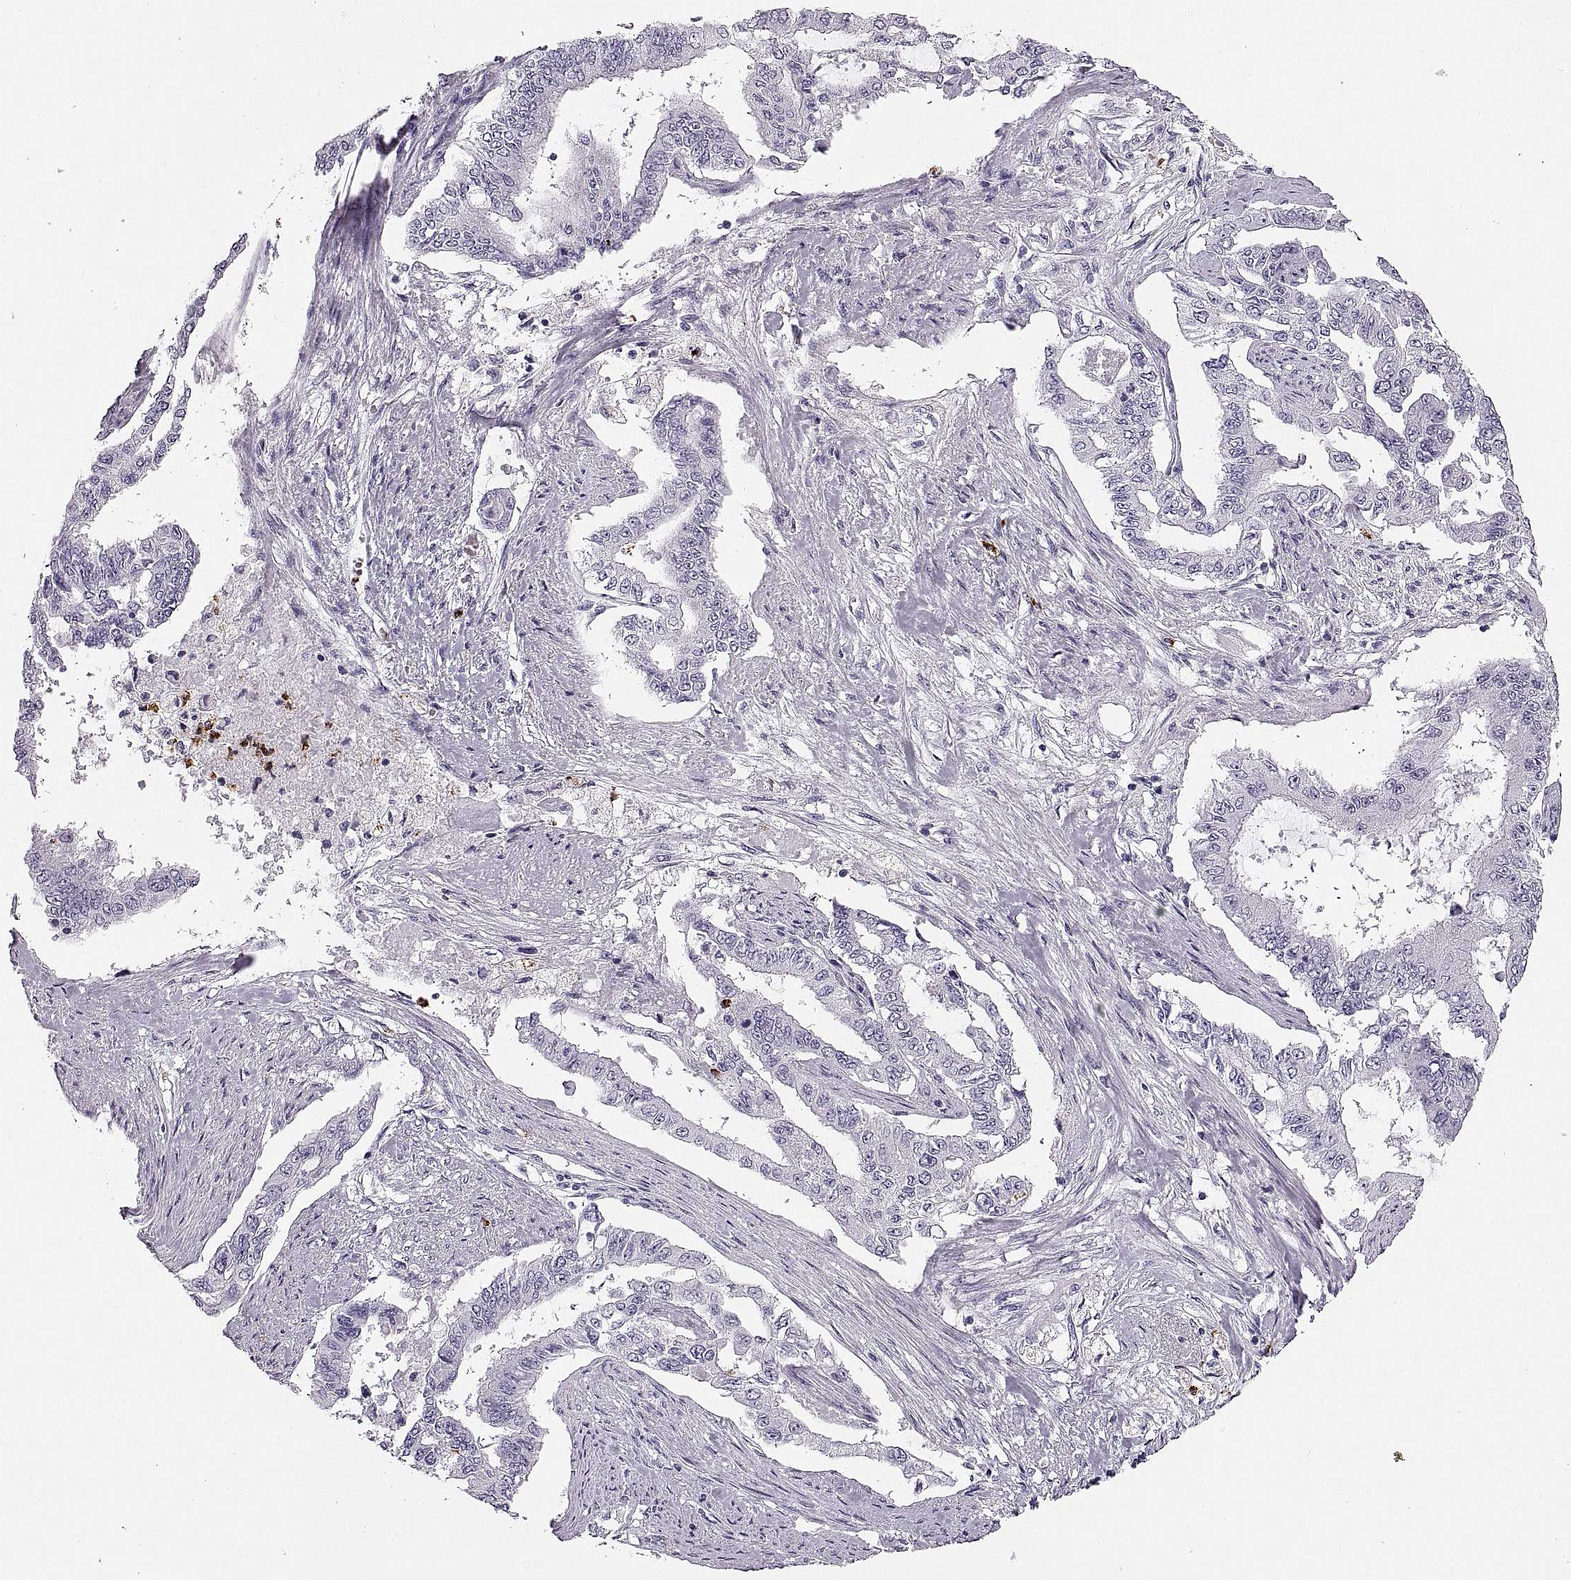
{"staining": {"intensity": "negative", "quantity": "none", "location": "none"}, "tissue": "endometrial cancer", "cell_type": "Tumor cells", "image_type": "cancer", "snomed": [{"axis": "morphology", "description": "Adenocarcinoma, NOS"}, {"axis": "topography", "description": "Uterus"}], "caption": "Human endometrial cancer (adenocarcinoma) stained for a protein using immunohistochemistry (IHC) reveals no positivity in tumor cells.", "gene": "MILR1", "patient": {"sex": "female", "age": 59}}